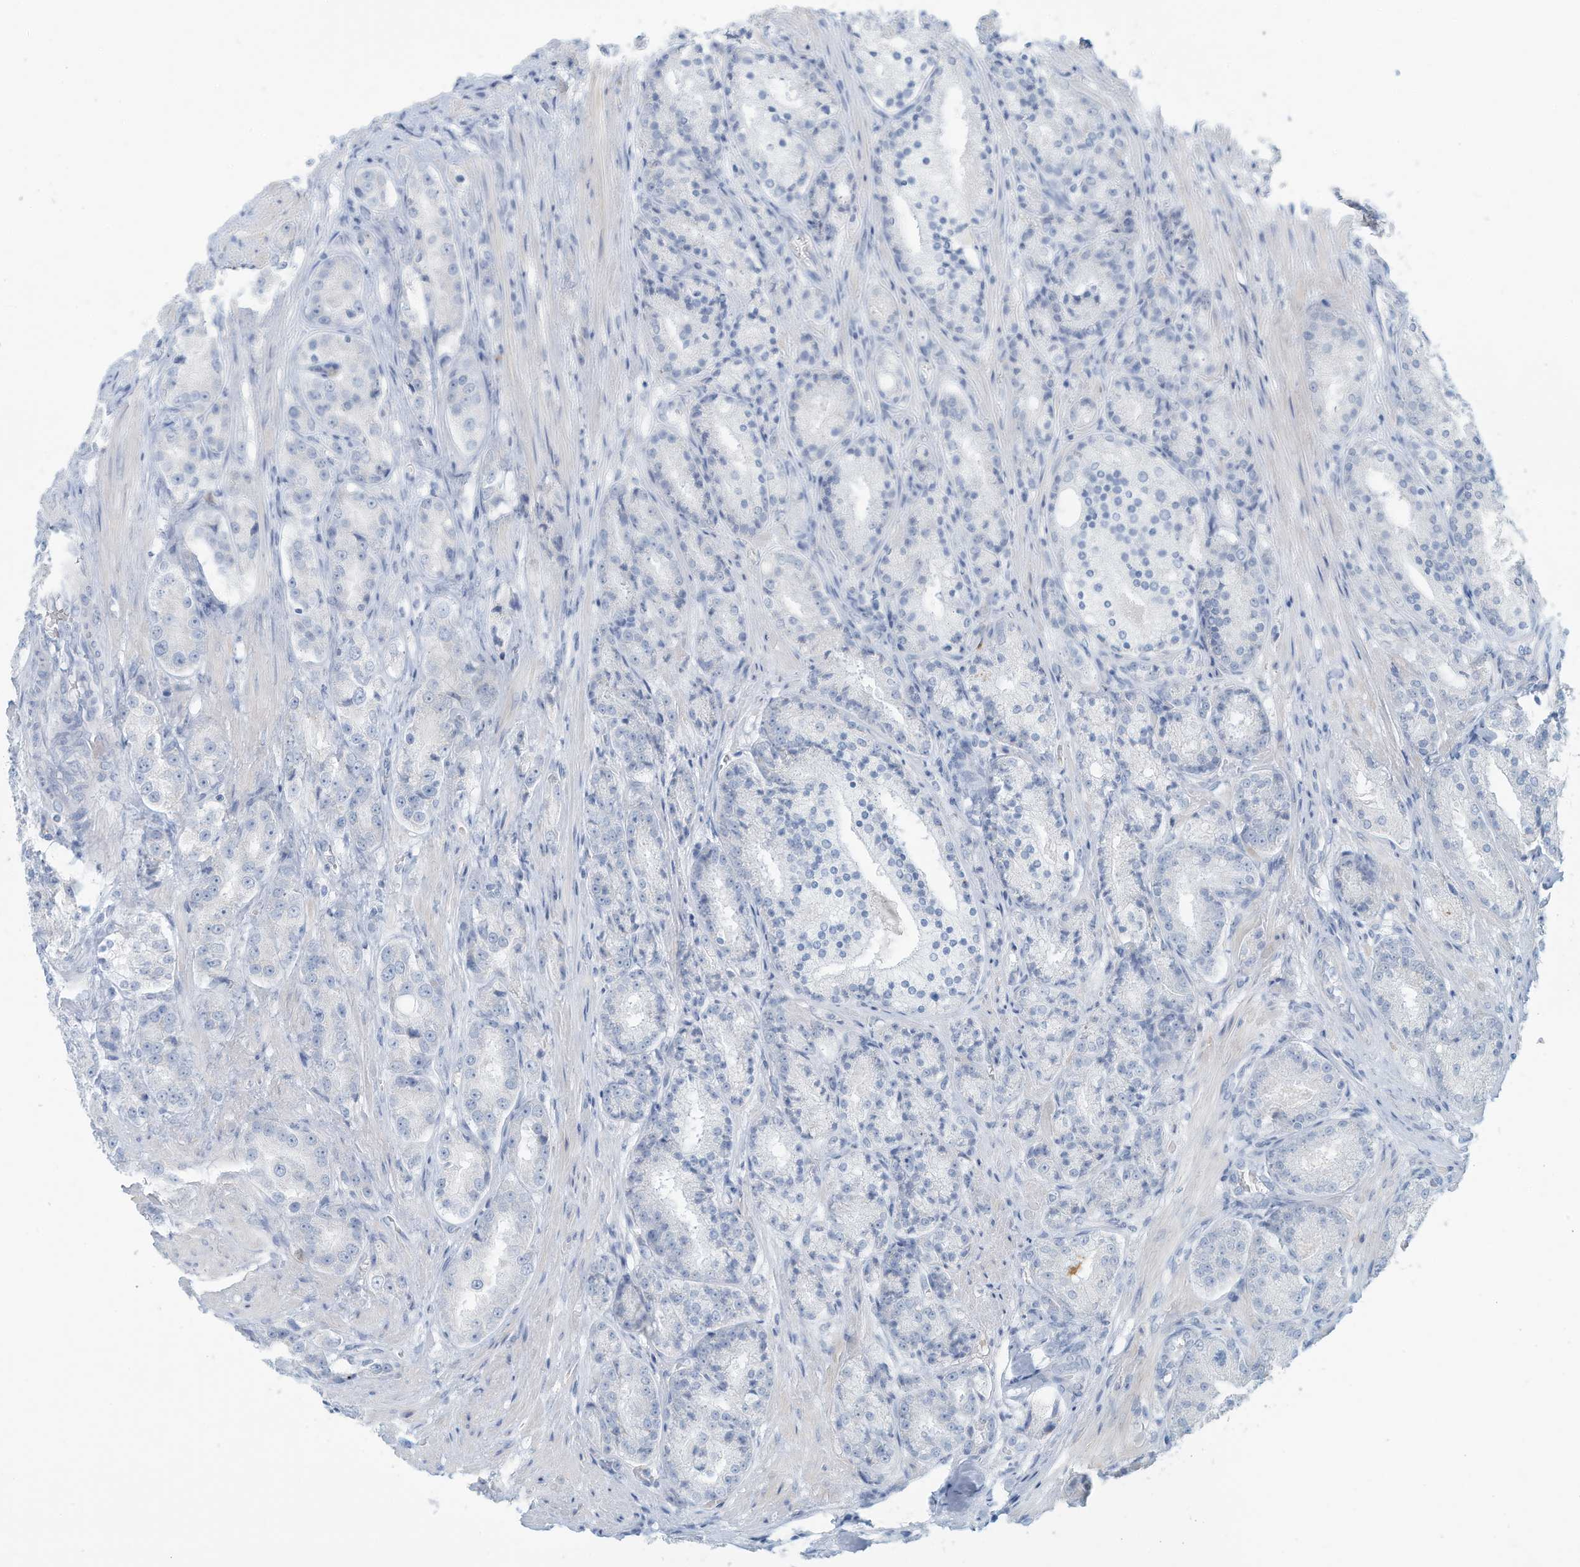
{"staining": {"intensity": "negative", "quantity": "none", "location": "none"}, "tissue": "prostate cancer", "cell_type": "Tumor cells", "image_type": "cancer", "snomed": [{"axis": "morphology", "description": "Adenocarcinoma, High grade"}, {"axis": "topography", "description": "Prostate"}], "caption": "This is a image of immunohistochemistry staining of prostate cancer (high-grade adenocarcinoma), which shows no positivity in tumor cells. (DAB immunohistochemistry with hematoxylin counter stain).", "gene": "ERI2", "patient": {"sex": "male", "age": 60}}